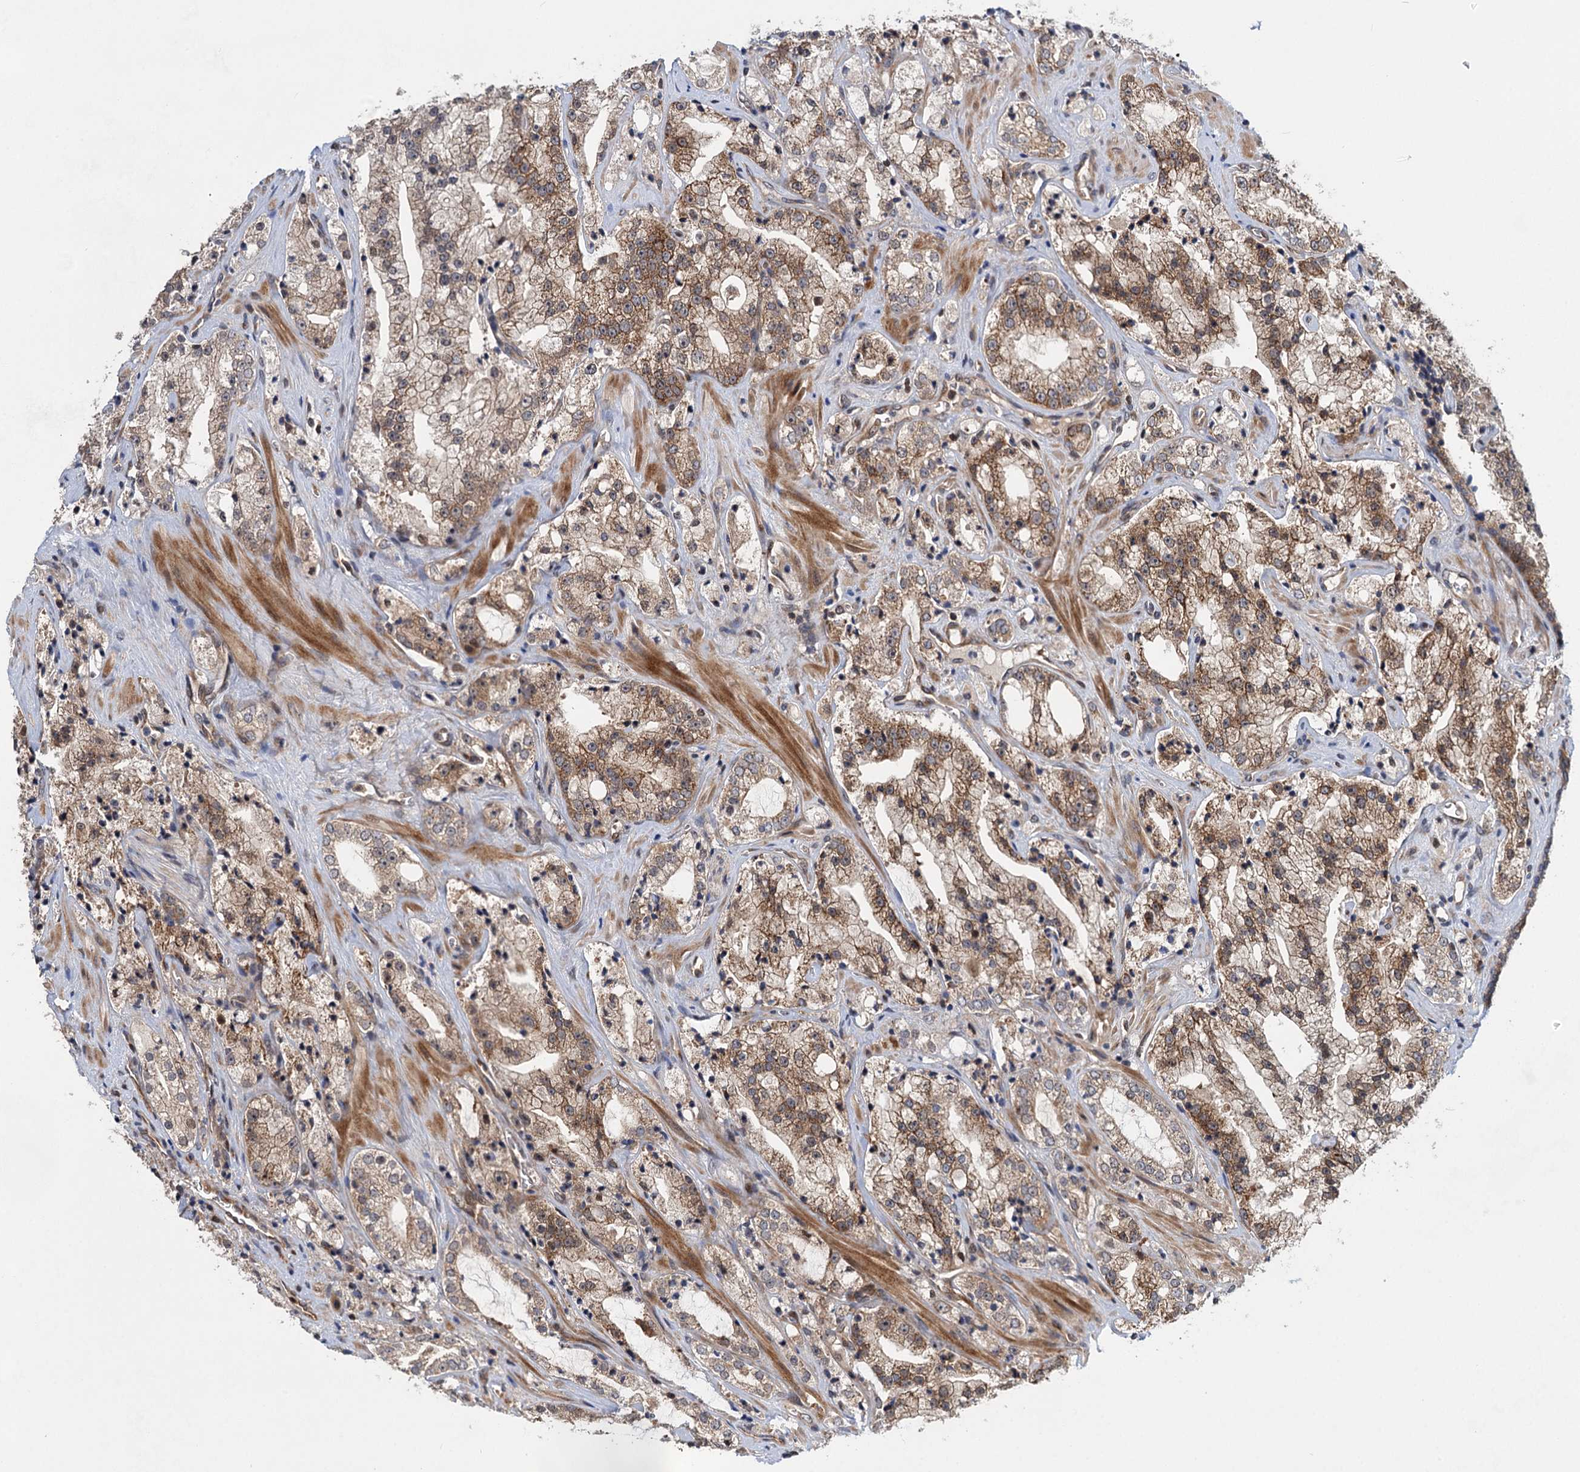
{"staining": {"intensity": "moderate", "quantity": ">75%", "location": "cytoplasmic/membranous"}, "tissue": "prostate cancer", "cell_type": "Tumor cells", "image_type": "cancer", "snomed": [{"axis": "morphology", "description": "Adenocarcinoma, High grade"}, {"axis": "topography", "description": "Prostate"}], "caption": "Prostate high-grade adenocarcinoma was stained to show a protein in brown. There is medium levels of moderate cytoplasmic/membranous expression in approximately >75% of tumor cells.", "gene": "GPBP1", "patient": {"sex": "male", "age": 64}}